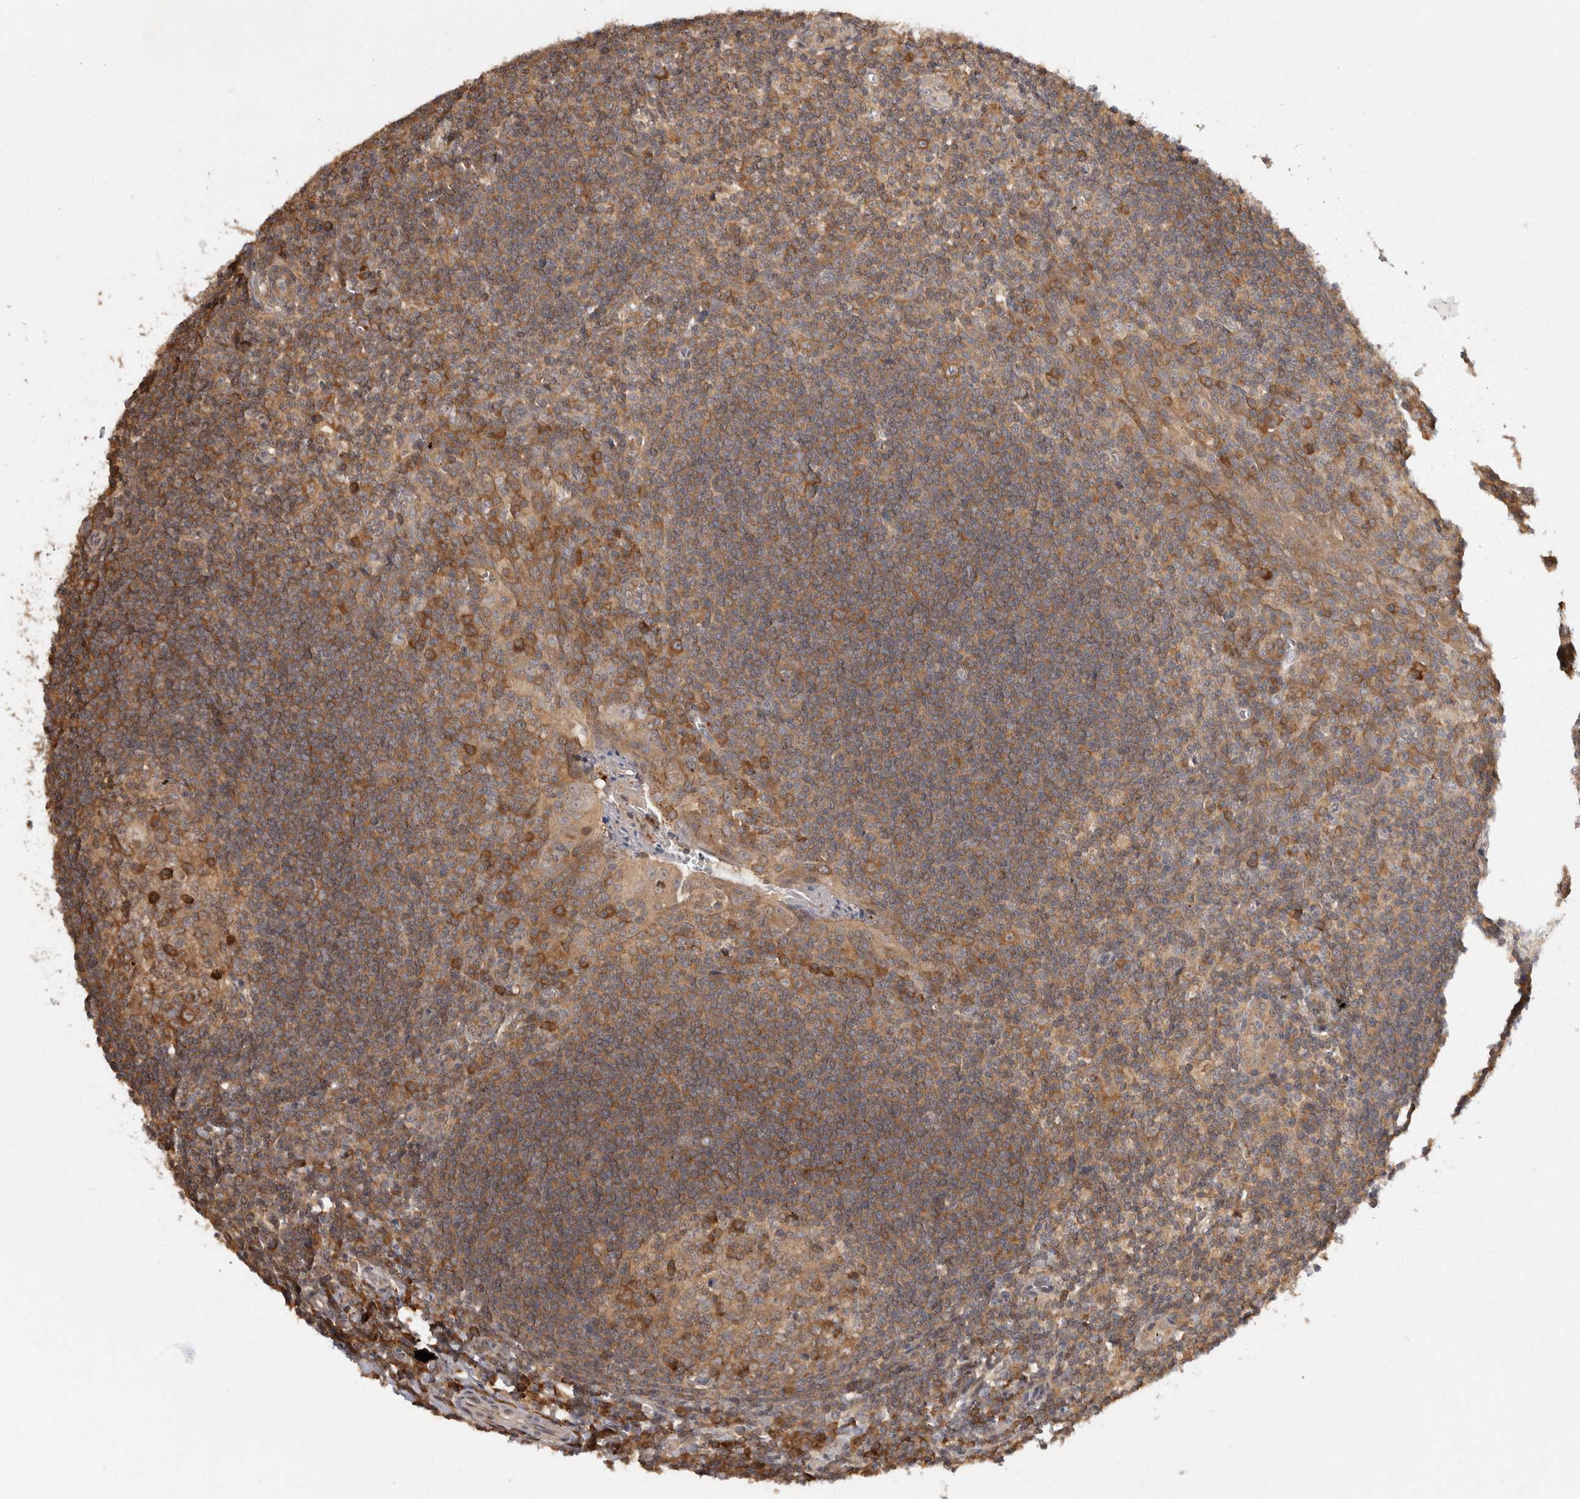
{"staining": {"intensity": "strong", "quantity": "<25%", "location": "cytoplasmic/membranous"}, "tissue": "tonsil", "cell_type": "Germinal center cells", "image_type": "normal", "snomed": [{"axis": "morphology", "description": "Normal tissue, NOS"}, {"axis": "topography", "description": "Tonsil"}], "caption": "Strong cytoplasmic/membranous expression is identified in about <25% of germinal center cells in normal tonsil. (DAB IHC, brown staining for protein, blue staining for nuclei).", "gene": "ACAT2", "patient": {"sex": "male", "age": 27}}